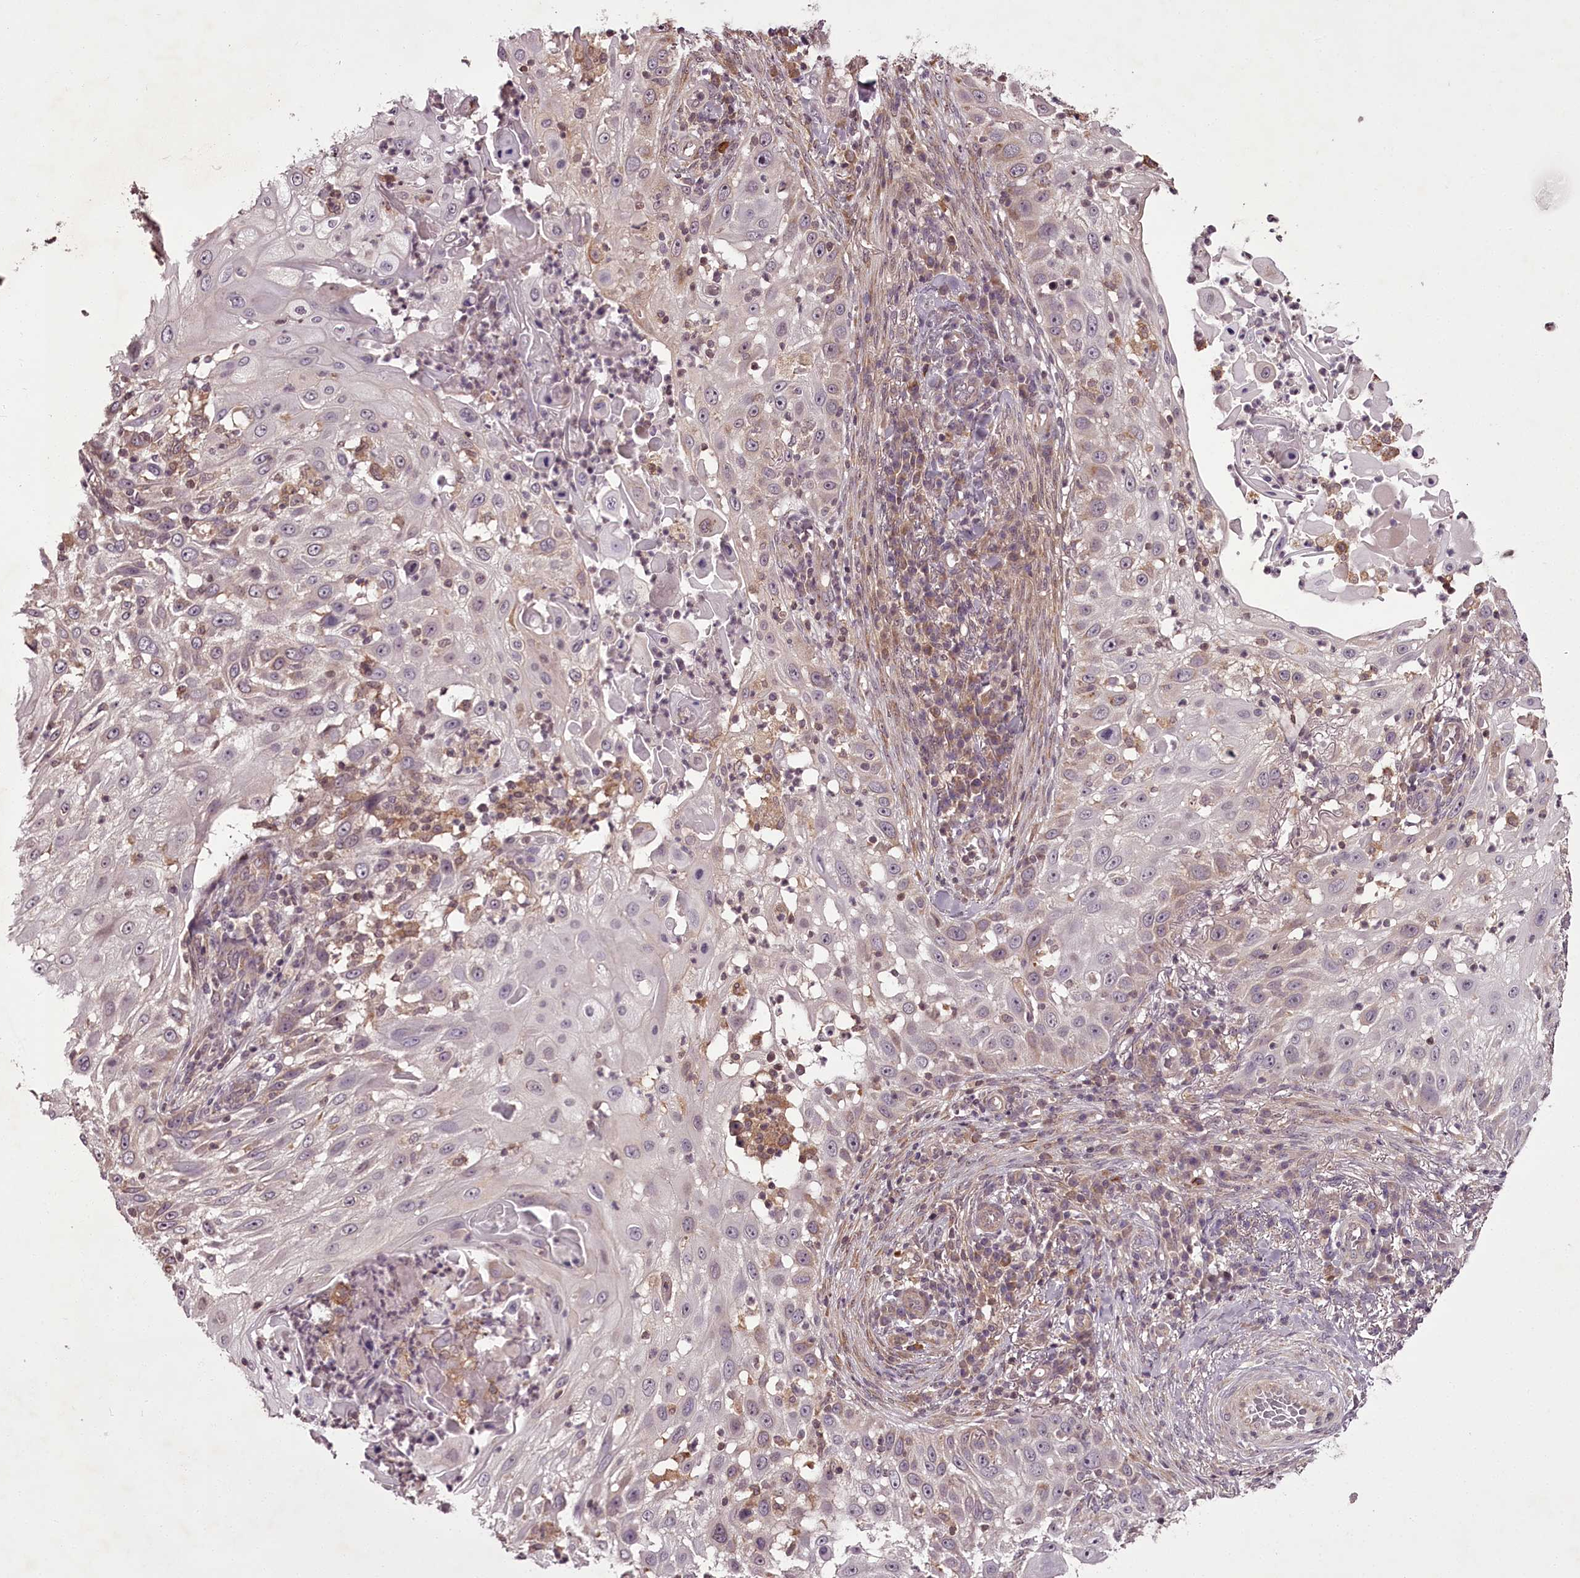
{"staining": {"intensity": "weak", "quantity": "<25%", "location": "cytoplasmic/membranous"}, "tissue": "skin cancer", "cell_type": "Tumor cells", "image_type": "cancer", "snomed": [{"axis": "morphology", "description": "Squamous cell carcinoma, NOS"}, {"axis": "topography", "description": "Skin"}], "caption": "DAB immunohistochemical staining of squamous cell carcinoma (skin) displays no significant expression in tumor cells. (DAB (3,3'-diaminobenzidine) IHC with hematoxylin counter stain).", "gene": "CCDC92", "patient": {"sex": "female", "age": 44}}